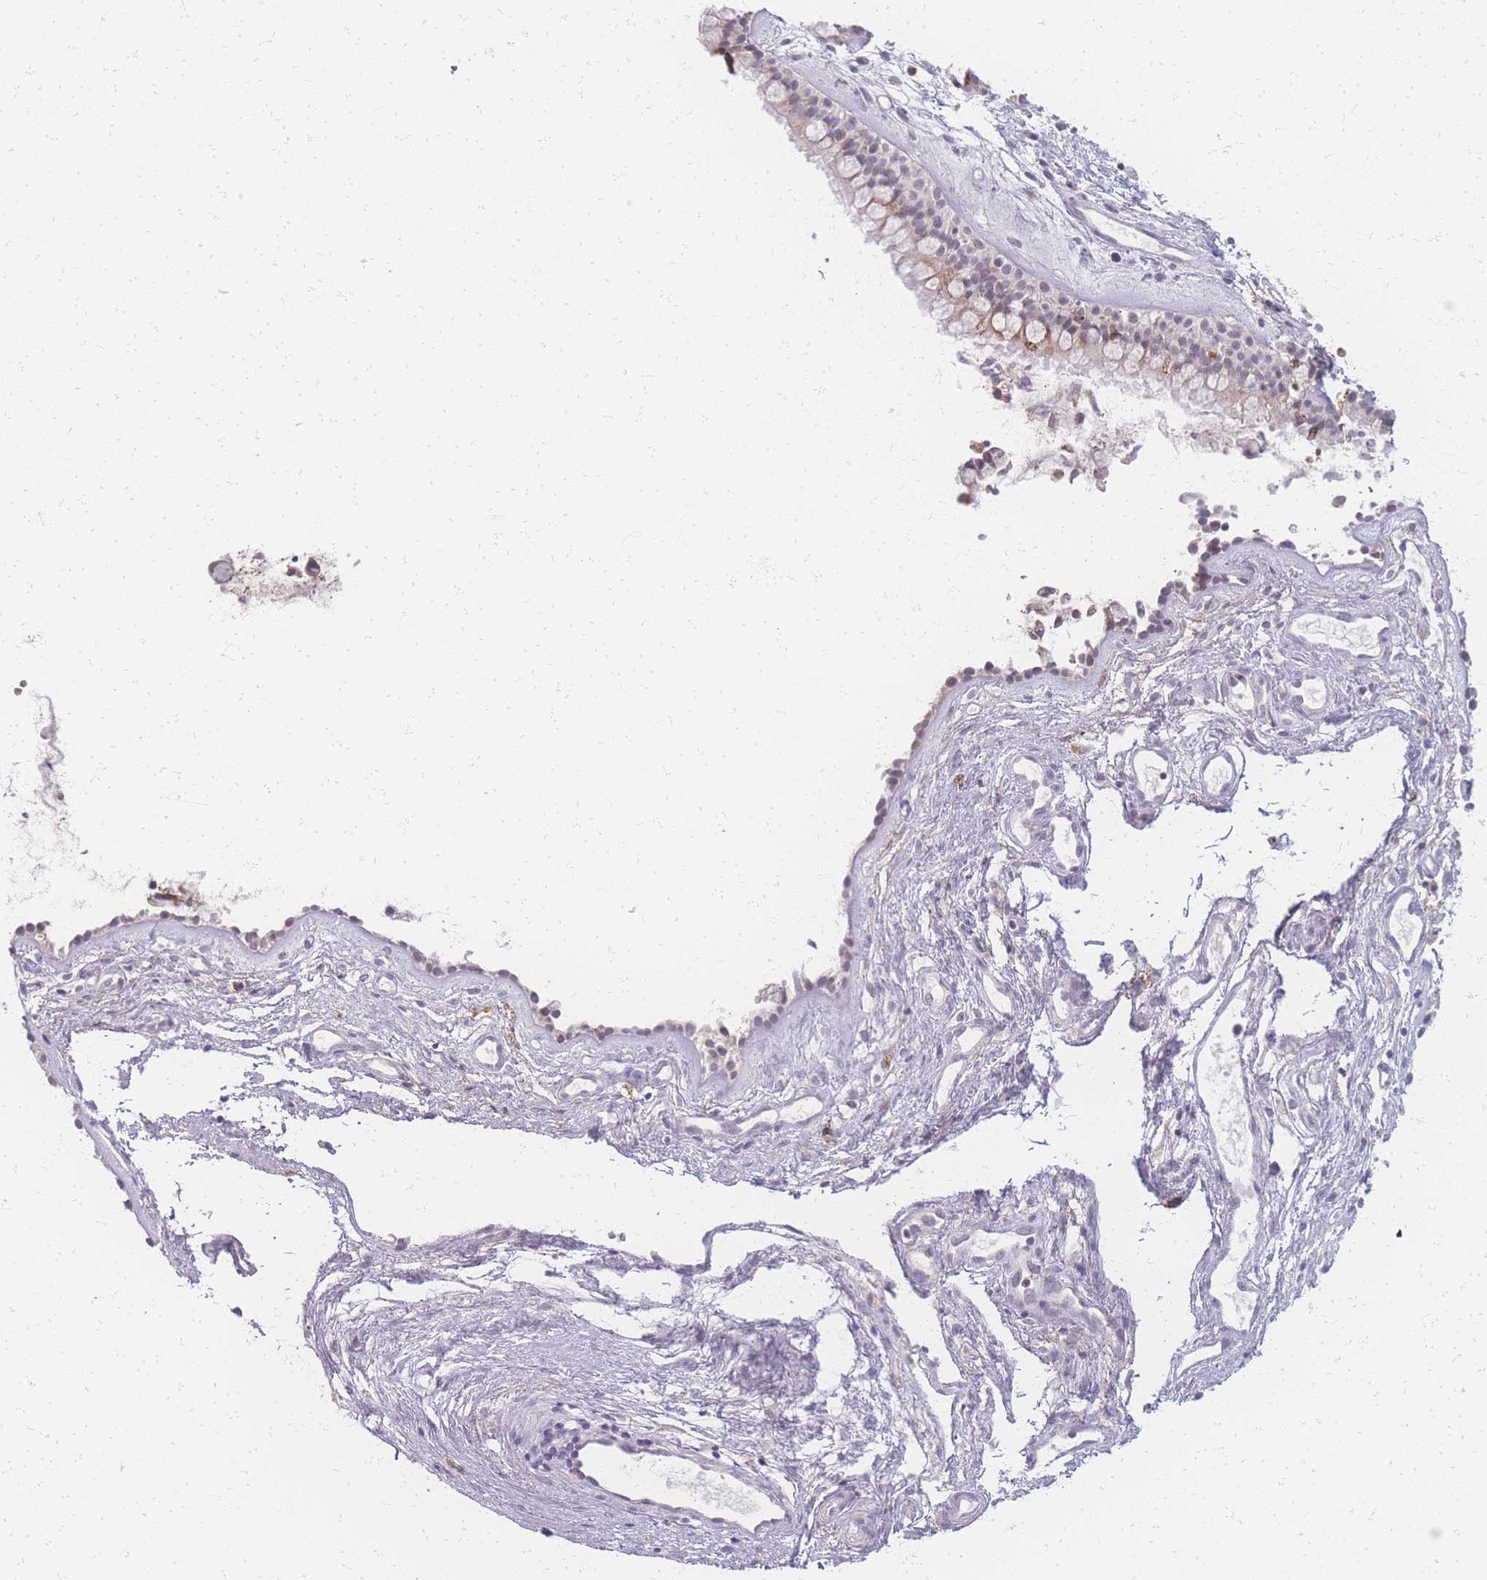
{"staining": {"intensity": "weak", "quantity": "<25%", "location": "cytoplasmic/membranous"}, "tissue": "nasopharynx", "cell_type": "Respiratory epithelial cells", "image_type": "normal", "snomed": [{"axis": "morphology", "description": "Normal tissue, NOS"}, {"axis": "topography", "description": "Nasopharynx"}], "caption": "DAB immunohistochemical staining of normal nasopharynx exhibits no significant positivity in respiratory epithelial cells.", "gene": "ZC3H13", "patient": {"sex": "male", "age": 82}}